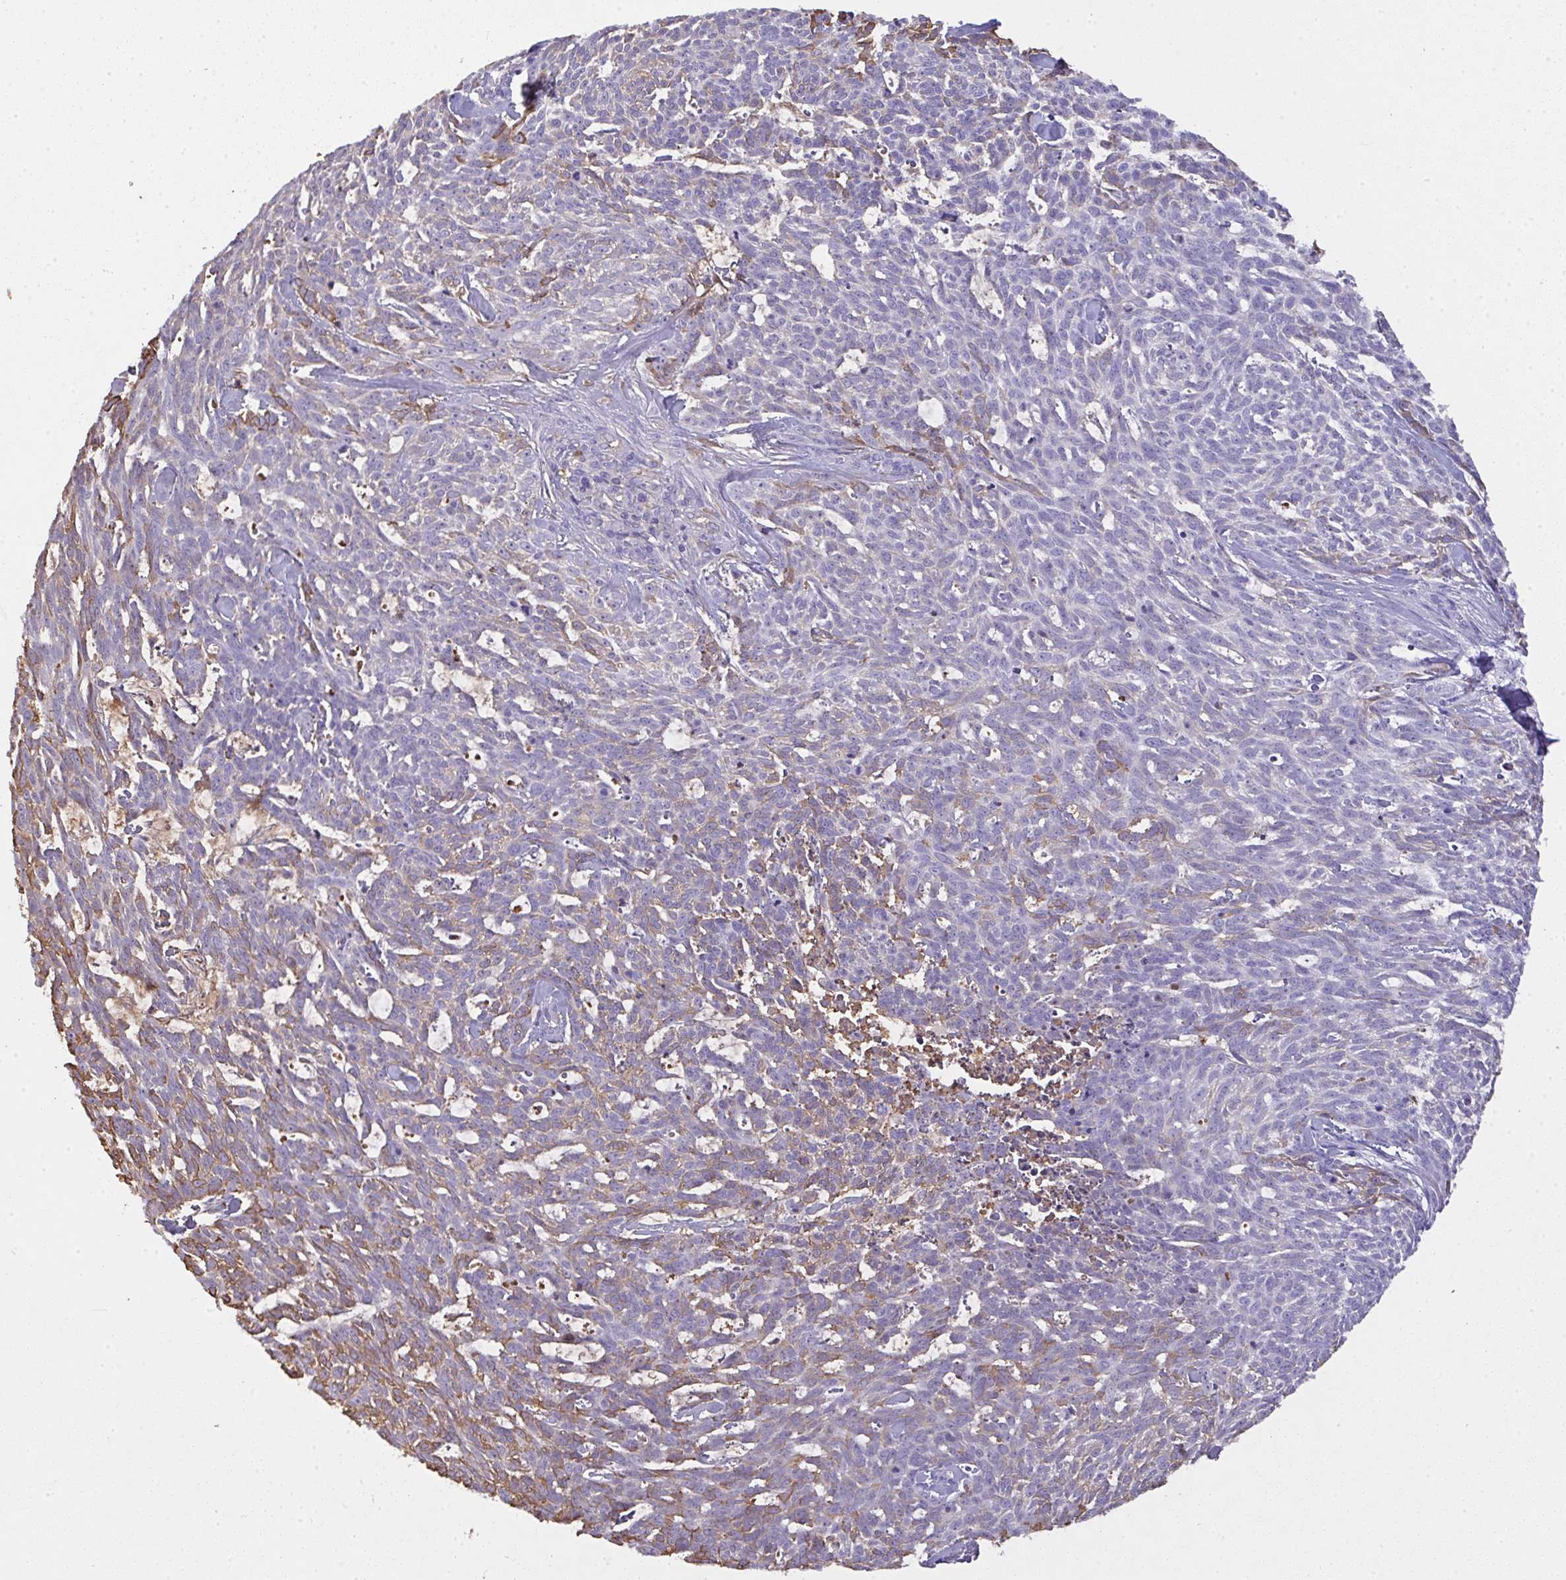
{"staining": {"intensity": "weak", "quantity": "<25%", "location": "cytoplasmic/membranous"}, "tissue": "skin cancer", "cell_type": "Tumor cells", "image_type": "cancer", "snomed": [{"axis": "morphology", "description": "Basal cell carcinoma"}, {"axis": "topography", "description": "Skin"}], "caption": "An image of skin cancer stained for a protein demonstrates no brown staining in tumor cells. (Brightfield microscopy of DAB (3,3'-diaminobenzidine) immunohistochemistry at high magnification).", "gene": "SMYD5", "patient": {"sex": "female", "age": 93}}